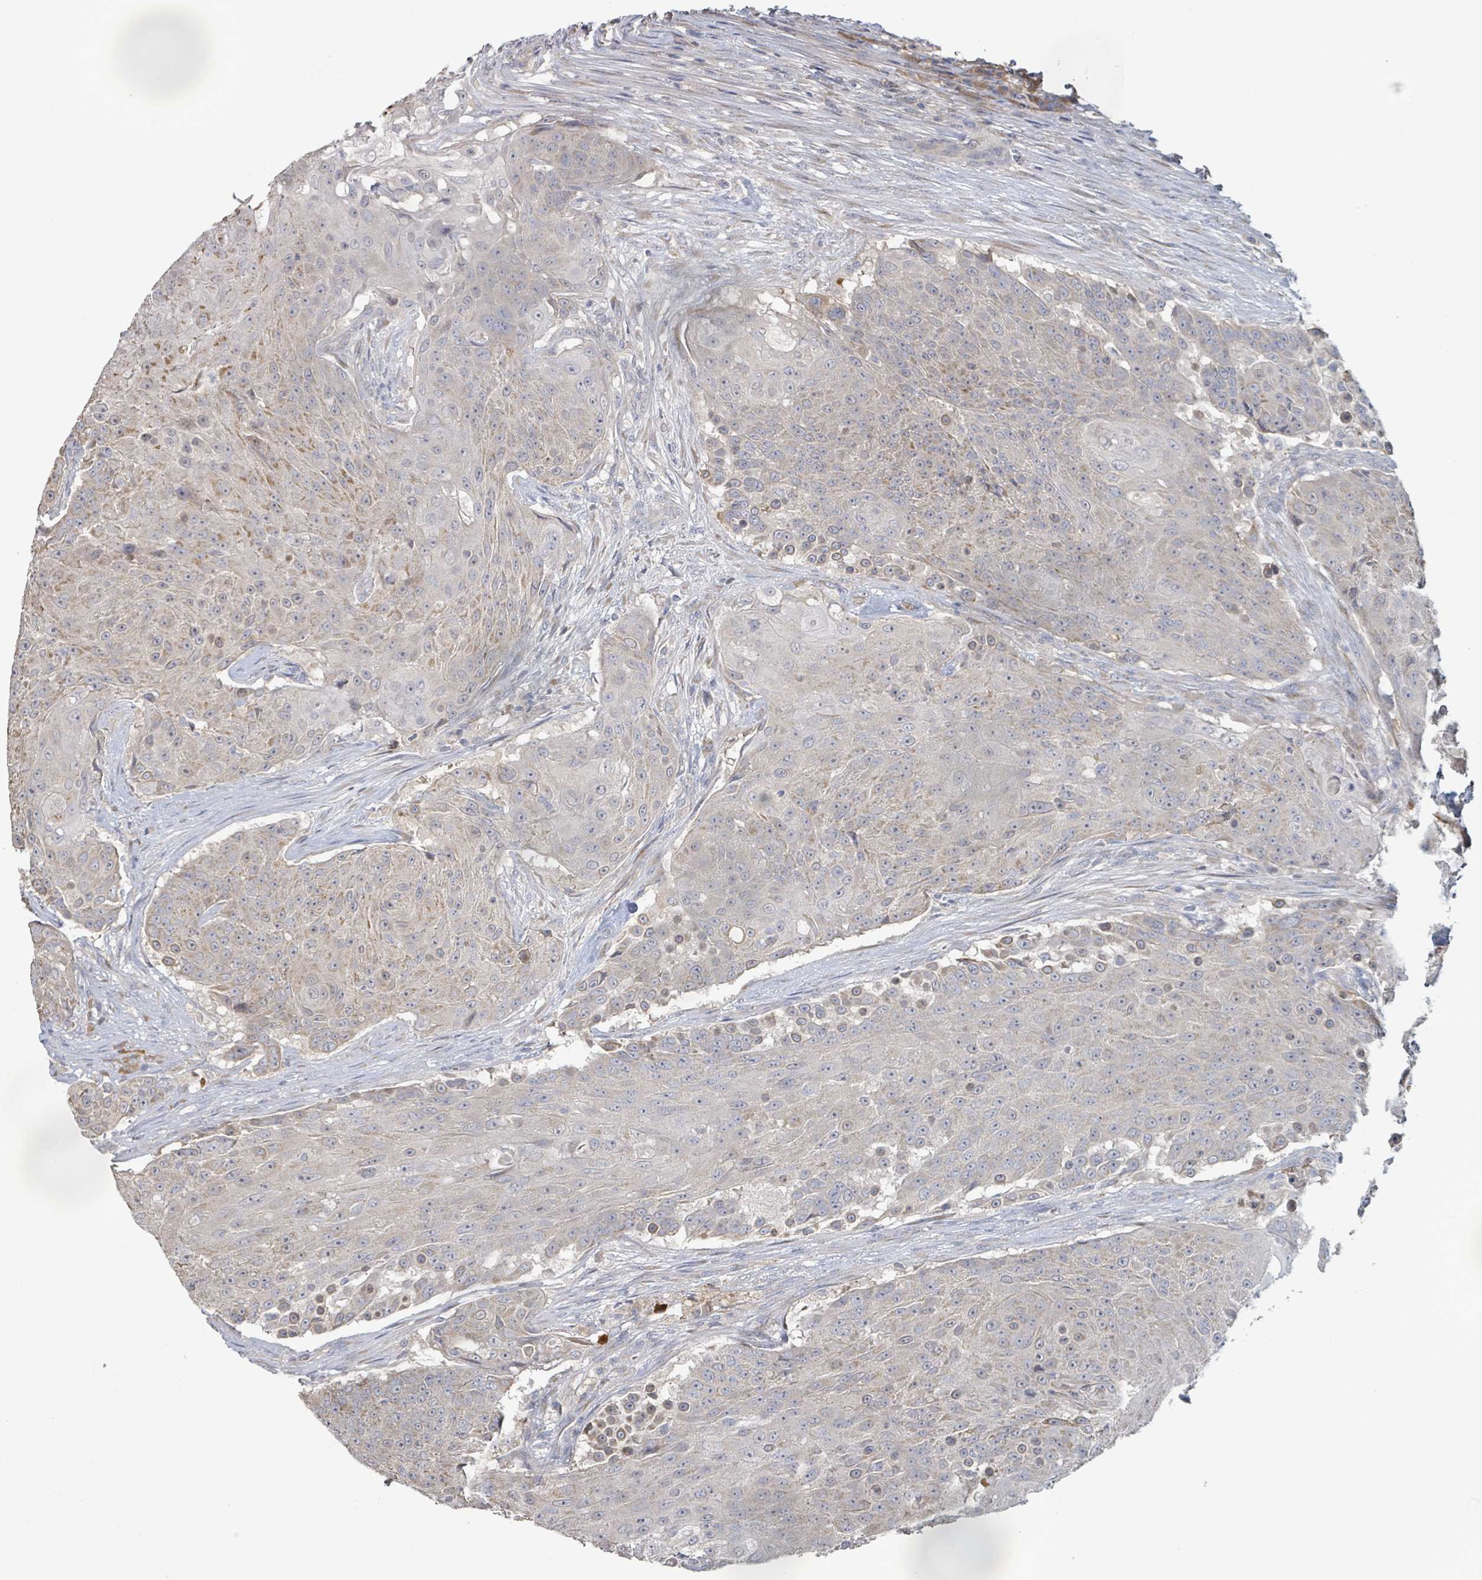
{"staining": {"intensity": "moderate", "quantity": "<25%", "location": "cytoplasmic/membranous"}, "tissue": "urothelial cancer", "cell_type": "Tumor cells", "image_type": "cancer", "snomed": [{"axis": "morphology", "description": "Urothelial carcinoma, High grade"}, {"axis": "topography", "description": "Urinary bladder"}], "caption": "The histopathology image demonstrates a brown stain indicating the presence of a protein in the cytoplasmic/membranous of tumor cells in urothelial cancer.", "gene": "KCNS2", "patient": {"sex": "female", "age": 63}}